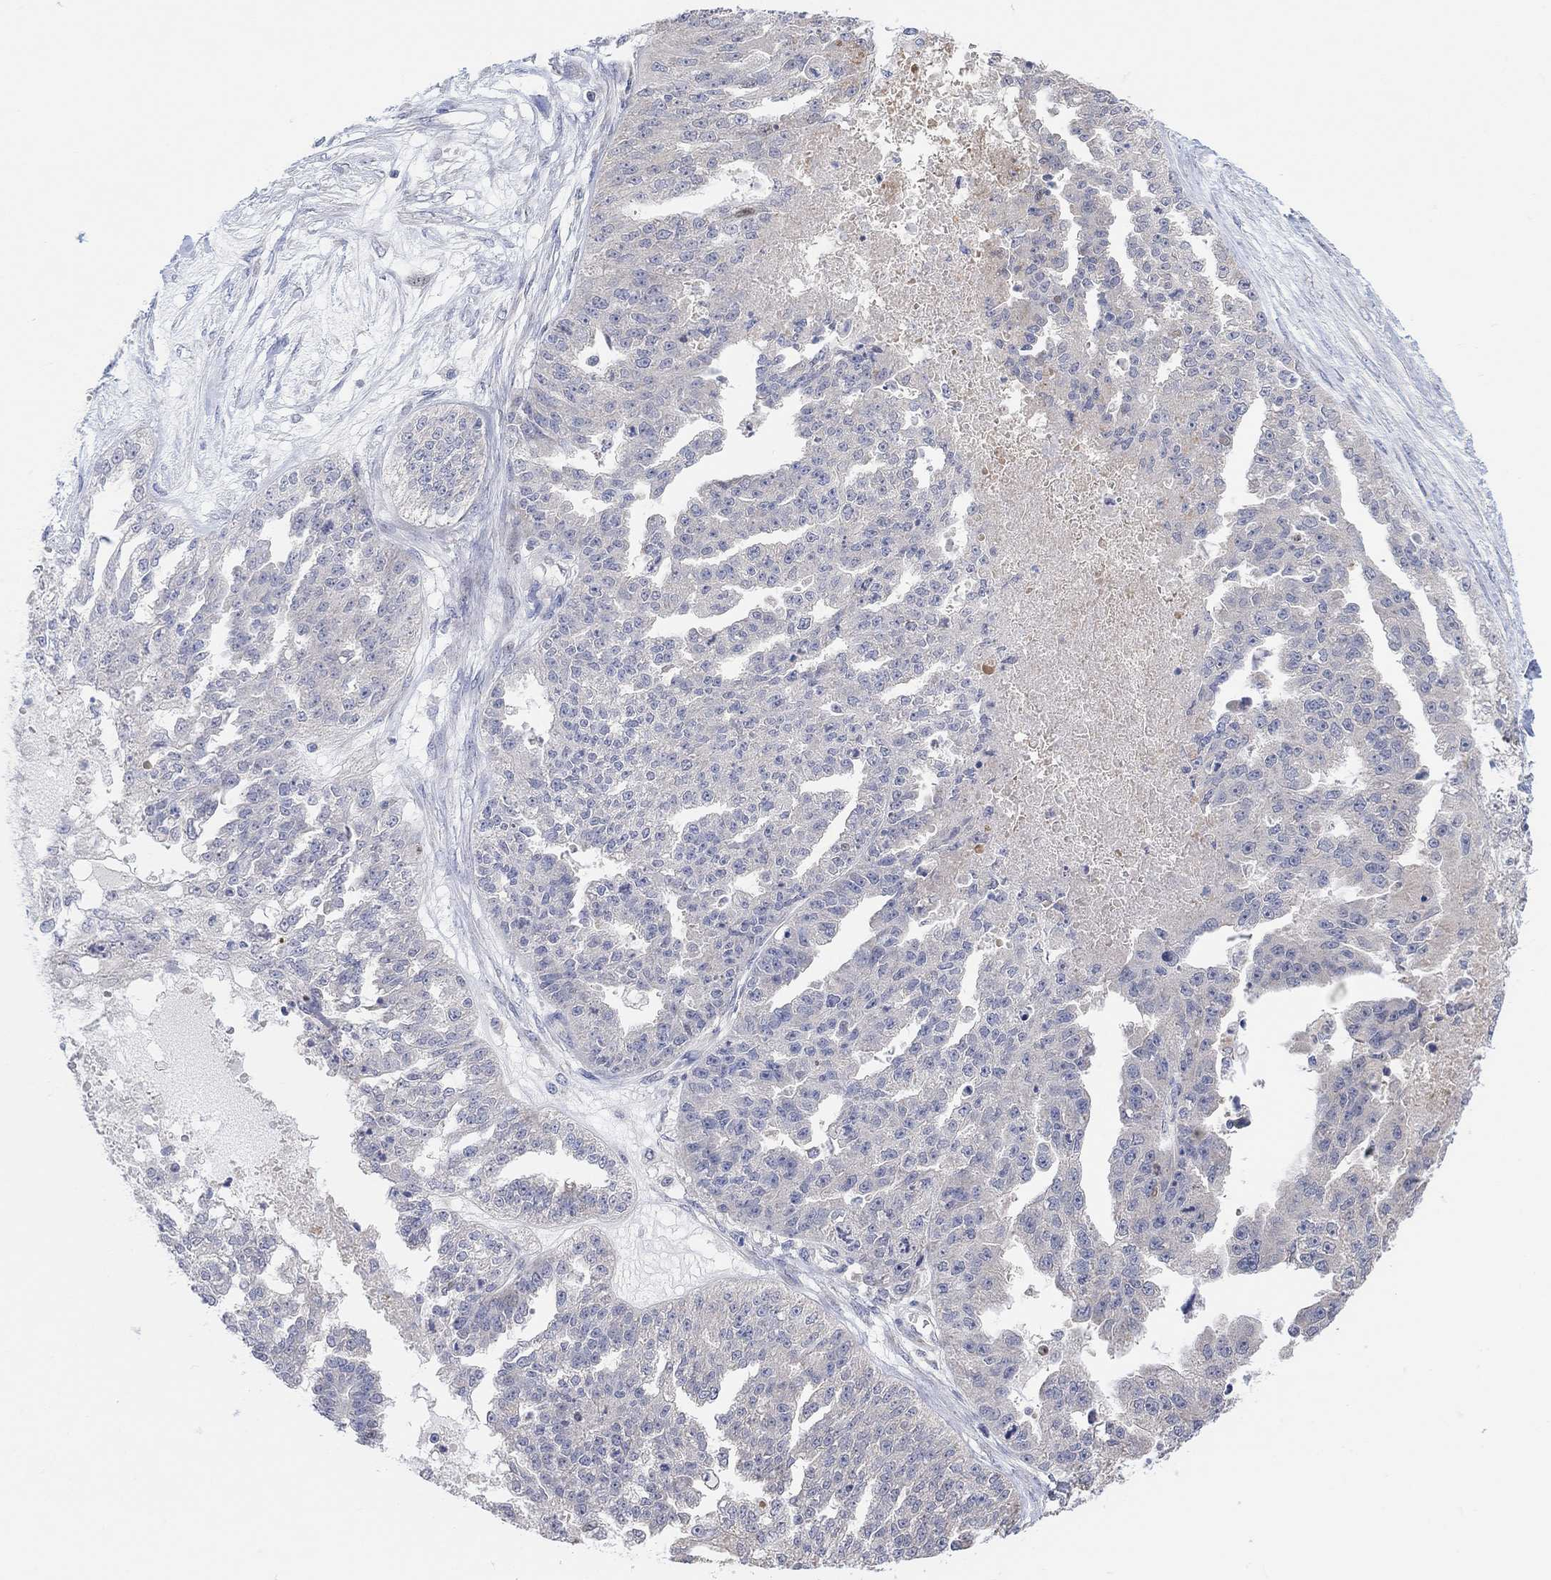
{"staining": {"intensity": "negative", "quantity": "none", "location": "none"}, "tissue": "ovarian cancer", "cell_type": "Tumor cells", "image_type": "cancer", "snomed": [{"axis": "morphology", "description": "Cystadenocarcinoma, serous, NOS"}, {"axis": "topography", "description": "Ovary"}], "caption": "The photomicrograph reveals no staining of tumor cells in ovarian serous cystadenocarcinoma.", "gene": "CNTF", "patient": {"sex": "female", "age": 58}}